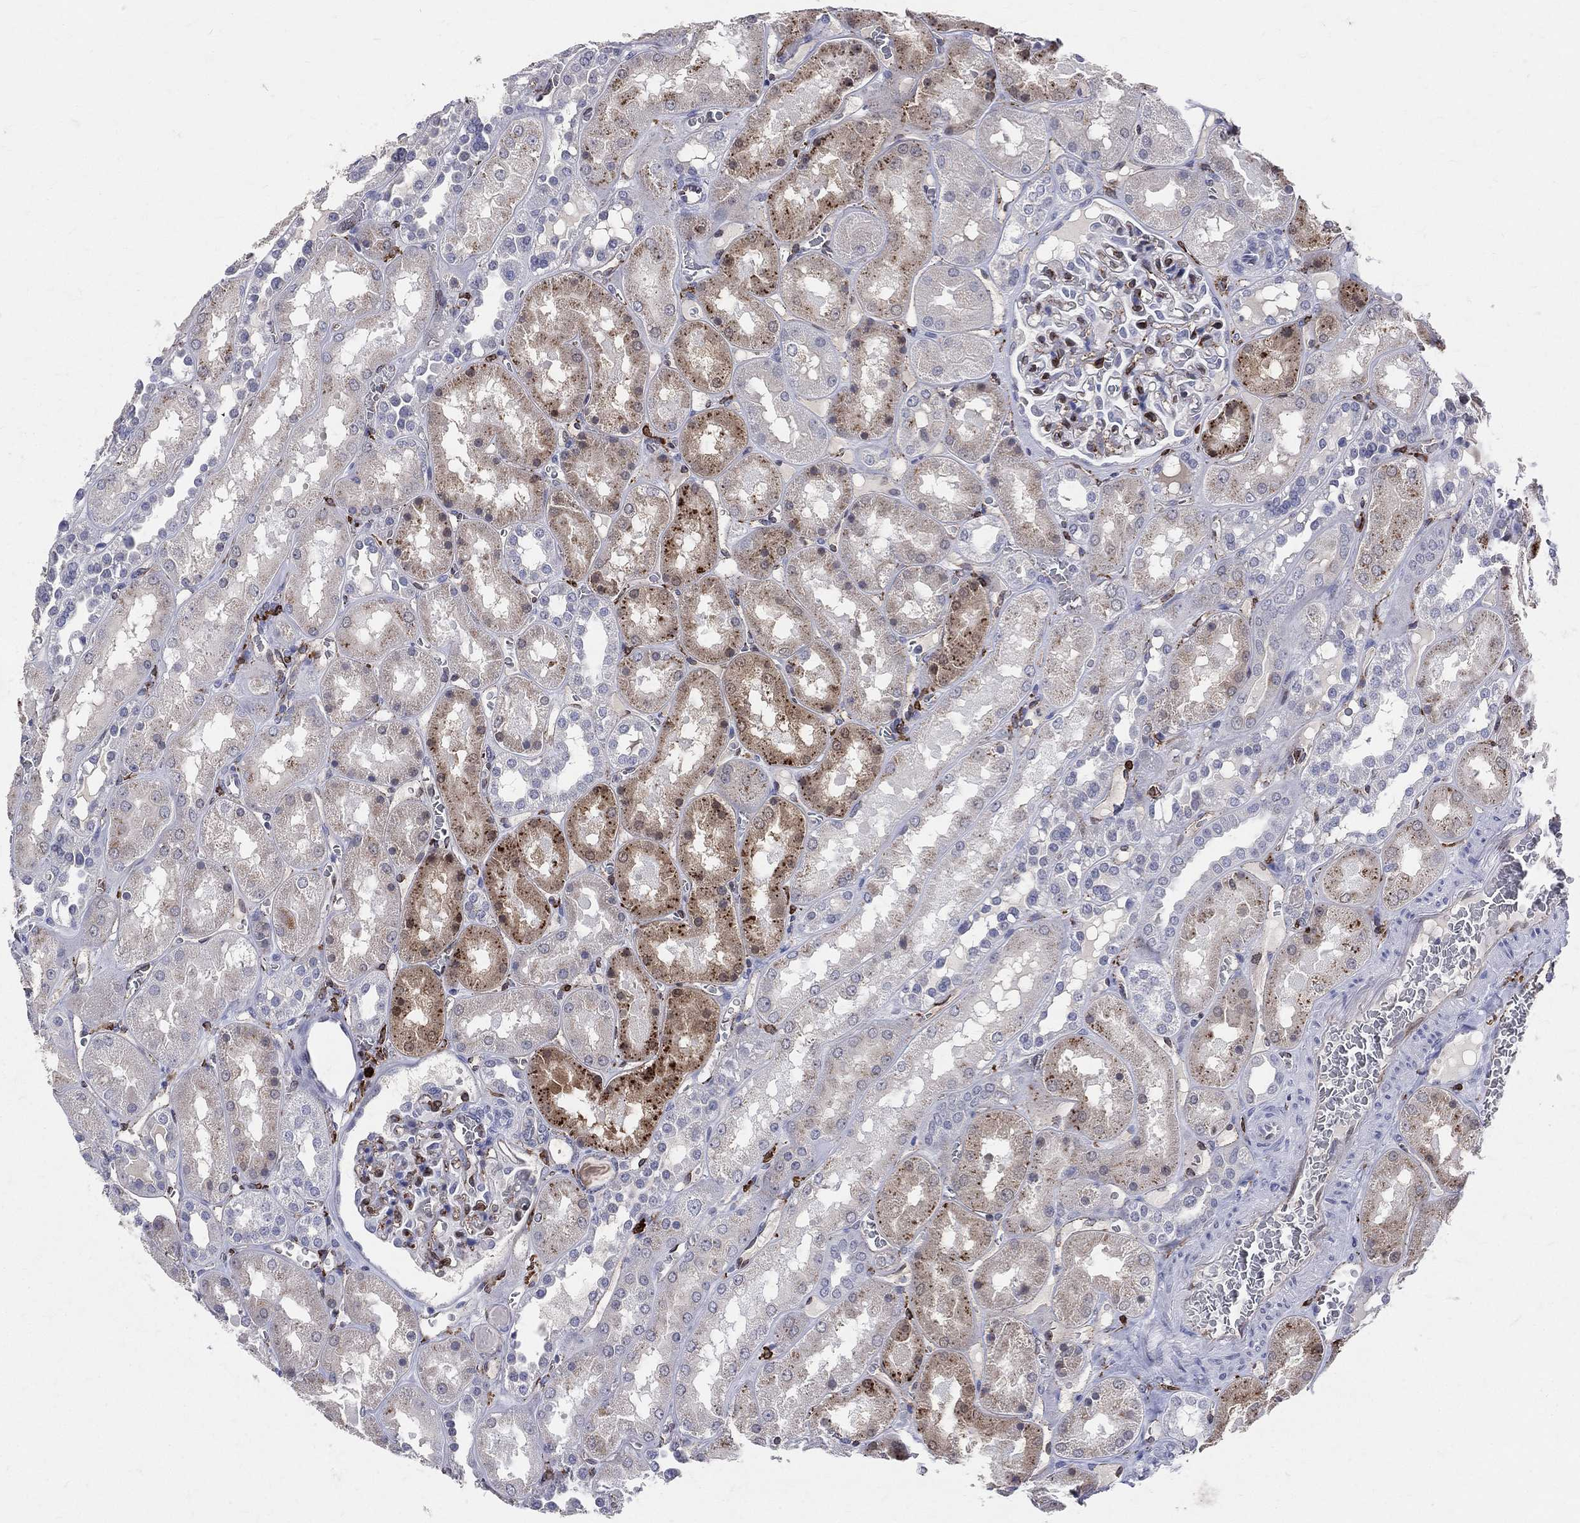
{"staining": {"intensity": "strong", "quantity": "<25%", "location": "cytoplasmic/membranous"}, "tissue": "kidney", "cell_type": "Cells in glomeruli", "image_type": "normal", "snomed": [{"axis": "morphology", "description": "Normal tissue, NOS"}, {"axis": "topography", "description": "Kidney"}], "caption": "Kidney stained with DAB immunohistochemistry (IHC) reveals medium levels of strong cytoplasmic/membranous expression in about <25% of cells in glomeruli. (DAB IHC with brightfield microscopy, high magnification).", "gene": "CD74", "patient": {"sex": "male", "age": 73}}